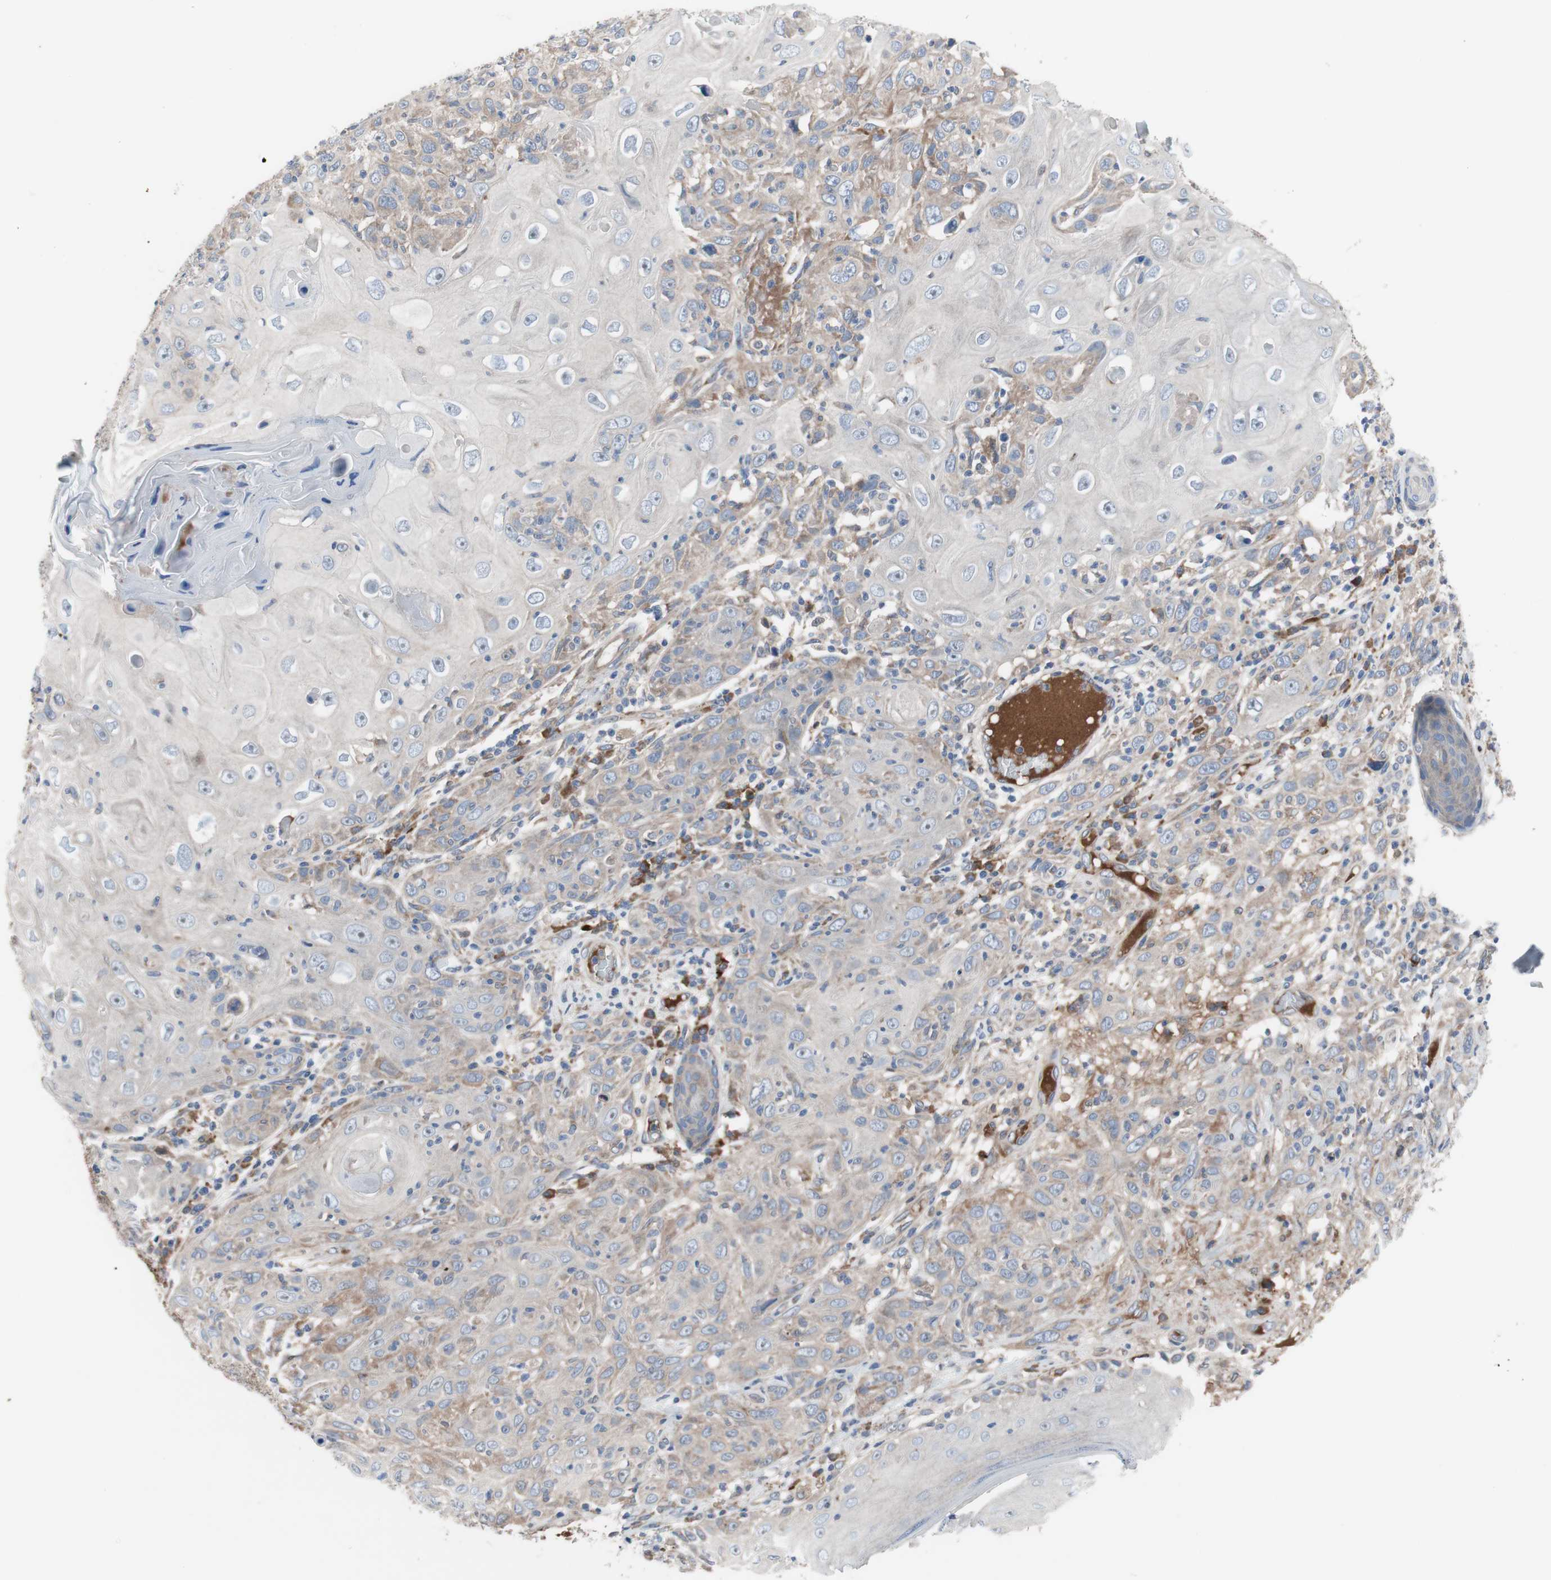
{"staining": {"intensity": "weak", "quantity": ">75%", "location": "cytoplasmic/membranous"}, "tissue": "skin cancer", "cell_type": "Tumor cells", "image_type": "cancer", "snomed": [{"axis": "morphology", "description": "Squamous cell carcinoma, NOS"}, {"axis": "topography", "description": "Skin"}], "caption": "Immunohistochemistry of human skin cancer (squamous cell carcinoma) exhibits low levels of weak cytoplasmic/membranous staining in approximately >75% of tumor cells.", "gene": "KANSL1", "patient": {"sex": "female", "age": 88}}